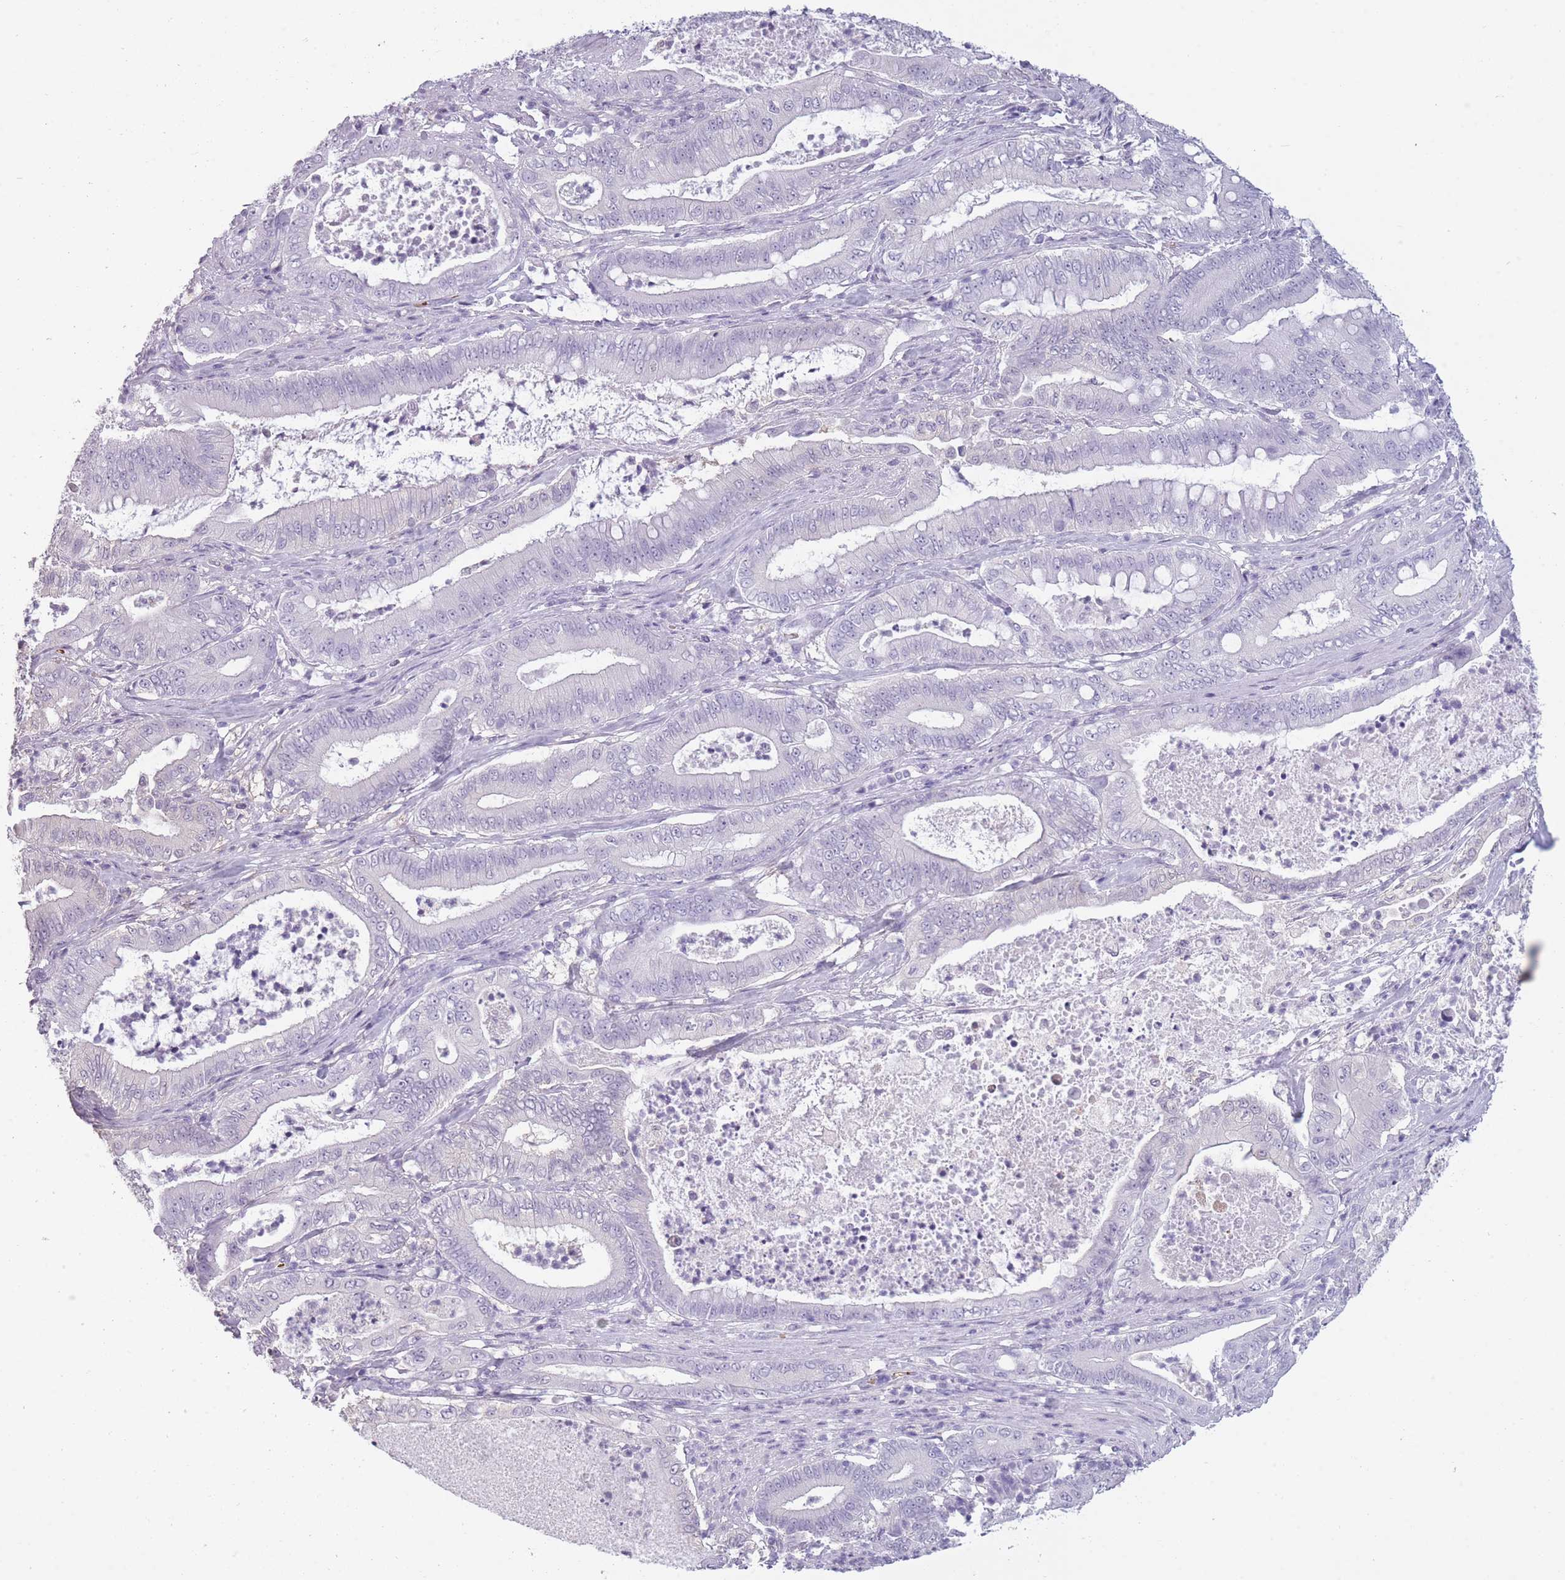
{"staining": {"intensity": "negative", "quantity": "none", "location": "none"}, "tissue": "pancreatic cancer", "cell_type": "Tumor cells", "image_type": "cancer", "snomed": [{"axis": "morphology", "description": "Adenocarcinoma, NOS"}, {"axis": "topography", "description": "Pancreas"}], "caption": "Immunohistochemistry micrograph of neoplastic tissue: pancreatic cancer stained with DAB displays no significant protein expression in tumor cells. The staining is performed using DAB brown chromogen with nuclei counter-stained in using hematoxylin.", "gene": "OR7C1", "patient": {"sex": "male", "age": 71}}